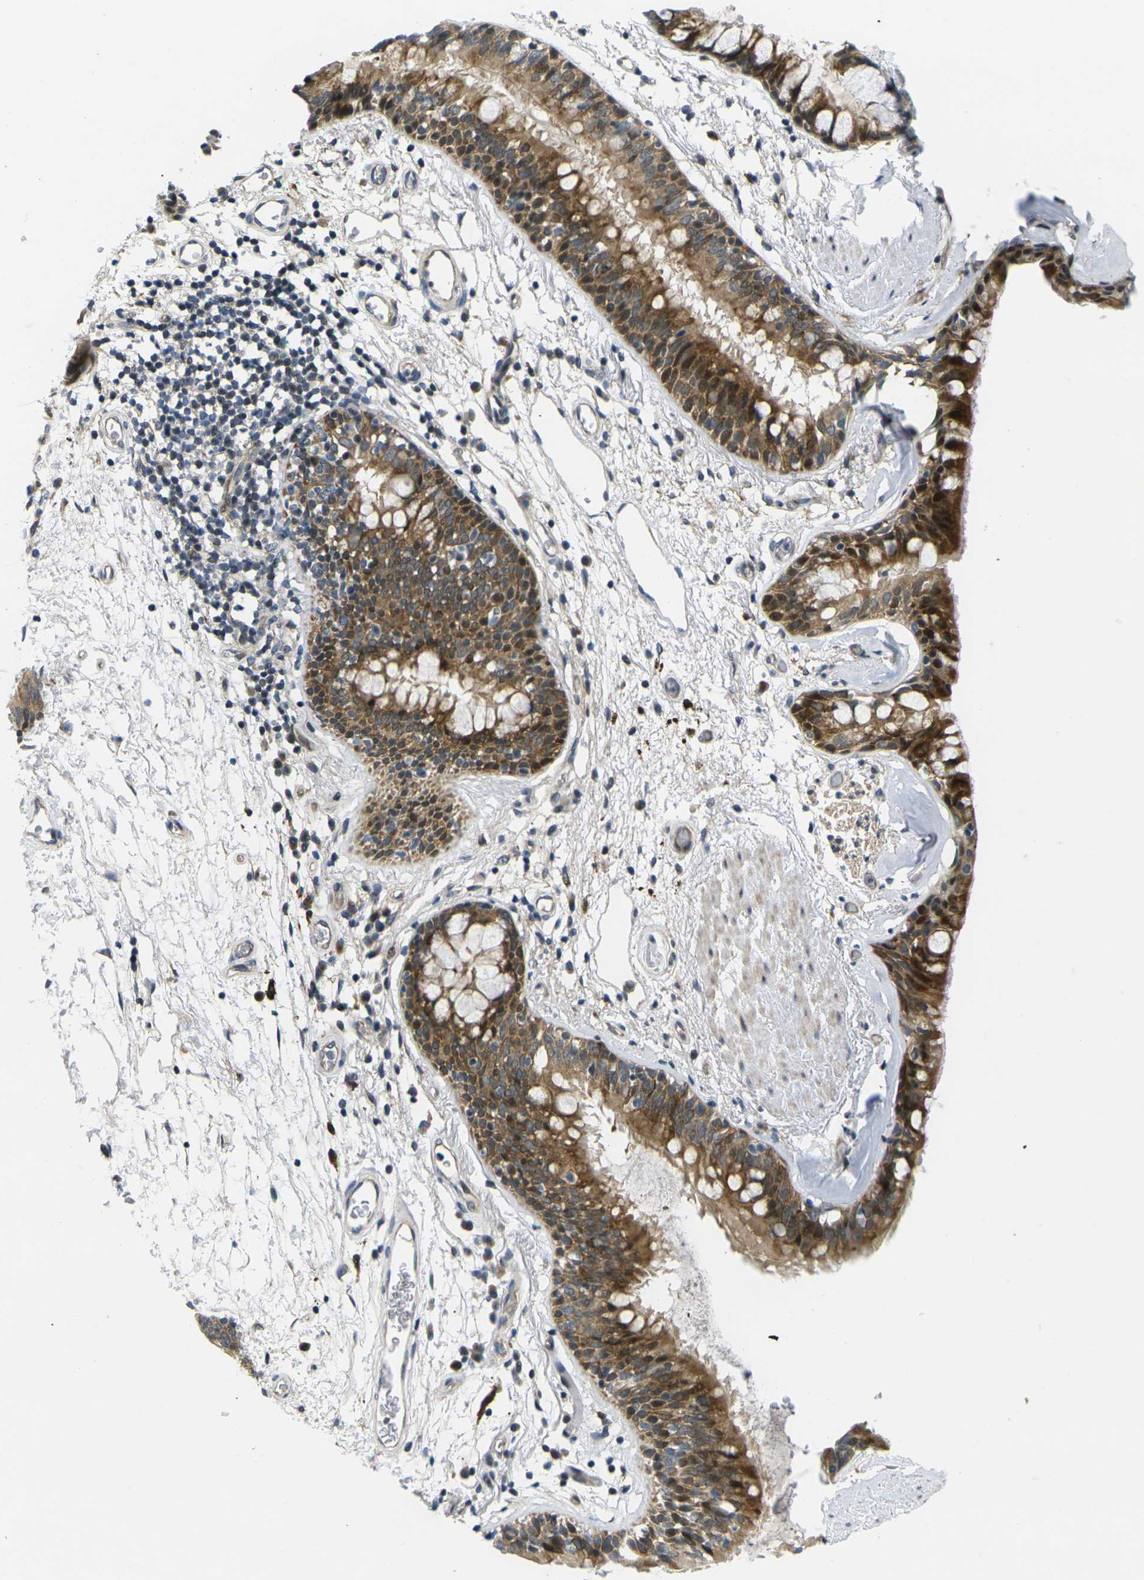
{"staining": {"intensity": "strong", "quantity": ">75%", "location": "cytoplasmic/membranous"}, "tissue": "bronchus", "cell_type": "Respiratory epithelial cells", "image_type": "normal", "snomed": [{"axis": "morphology", "description": "Normal tissue, NOS"}, {"axis": "morphology", "description": "Adenocarcinoma, NOS"}, {"axis": "topography", "description": "Bronchus"}, {"axis": "topography", "description": "Lung"}], "caption": "Strong cytoplasmic/membranous protein positivity is present in about >75% of respiratory epithelial cells in bronchus.", "gene": "ROBO2", "patient": {"sex": "female", "age": 54}}